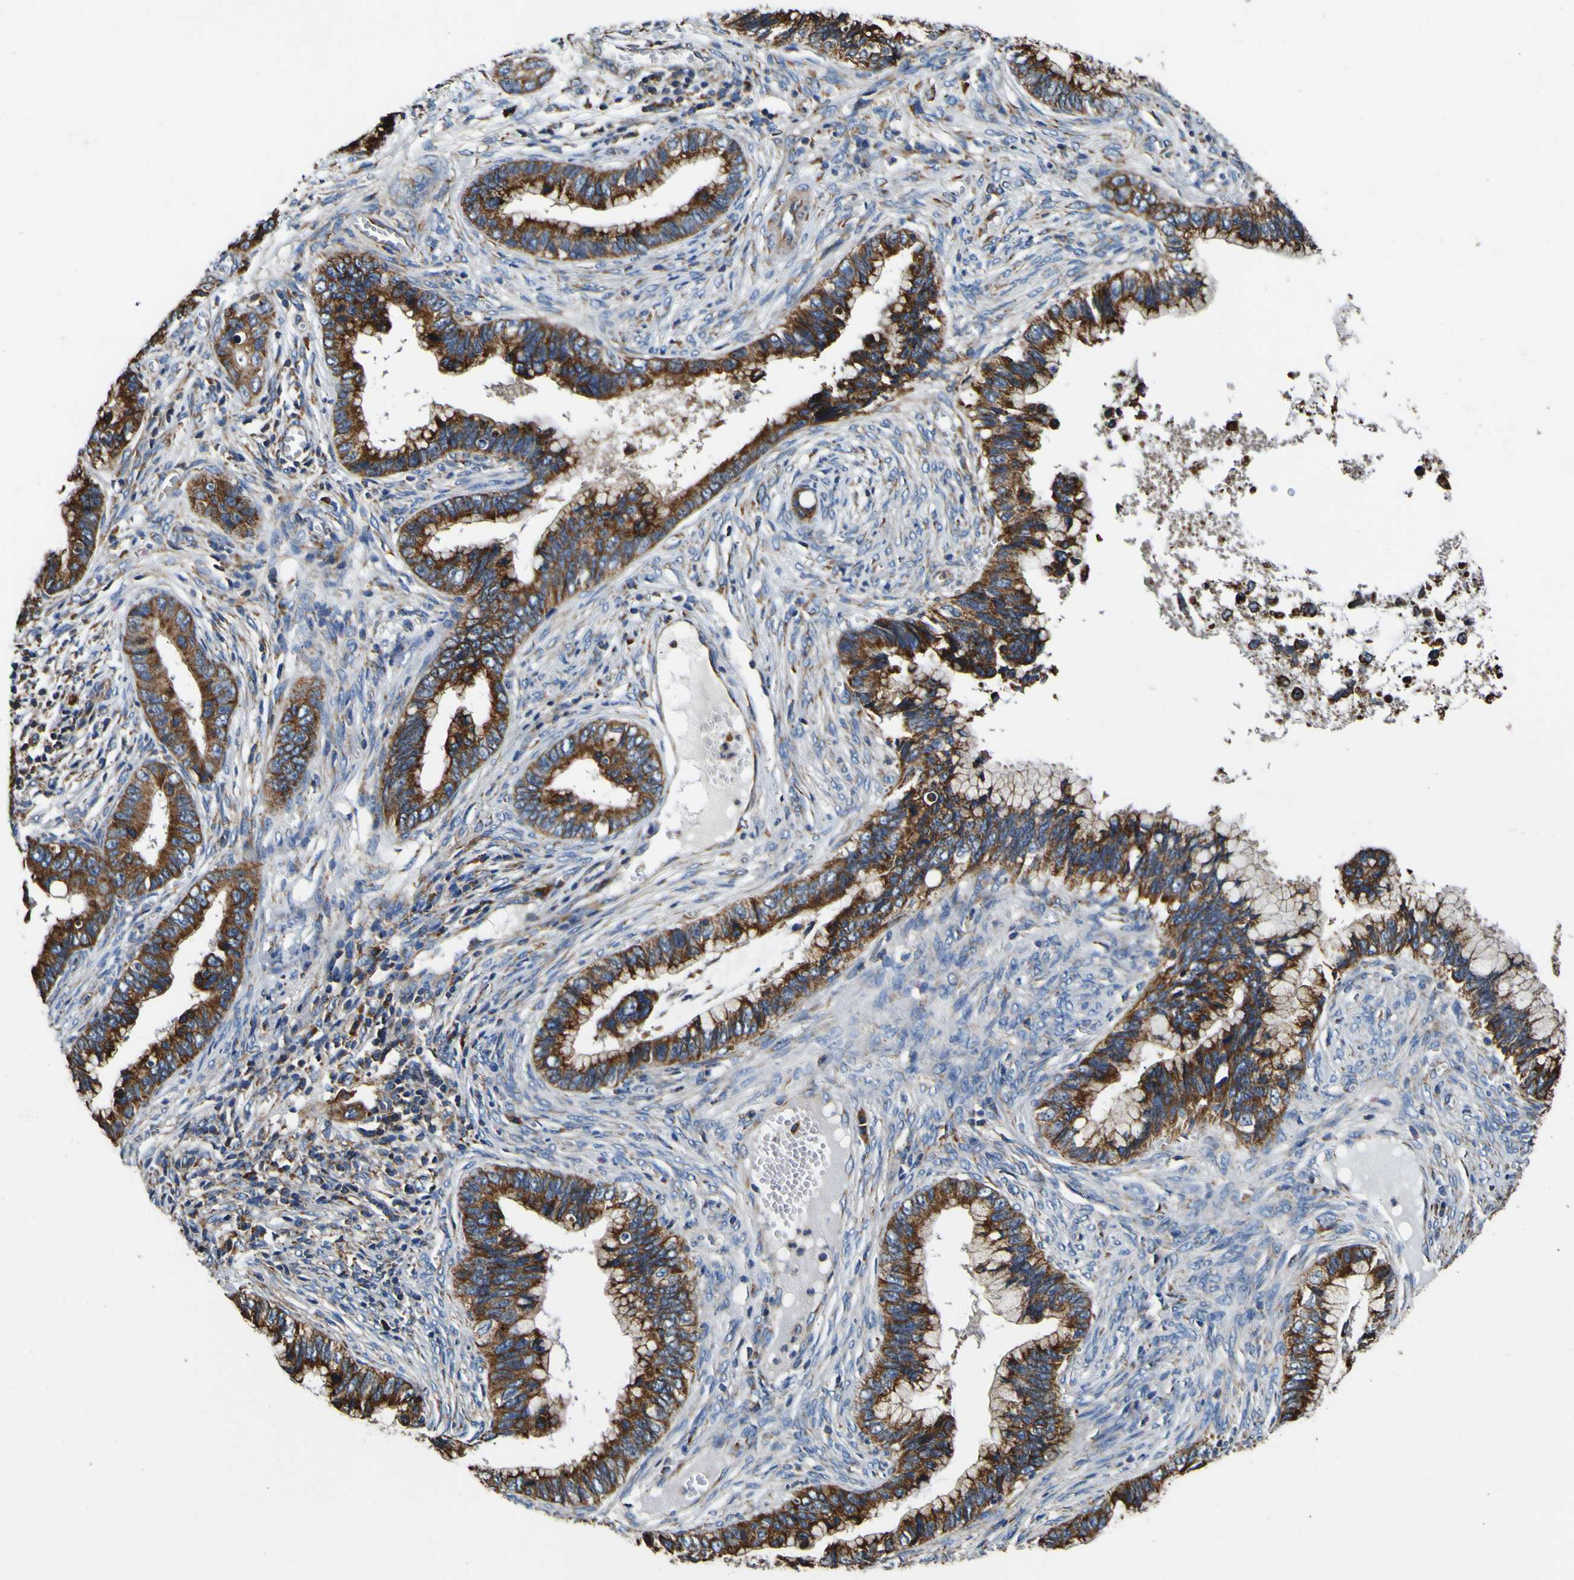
{"staining": {"intensity": "strong", "quantity": ">75%", "location": "cytoplasmic/membranous"}, "tissue": "cervical cancer", "cell_type": "Tumor cells", "image_type": "cancer", "snomed": [{"axis": "morphology", "description": "Adenocarcinoma, NOS"}, {"axis": "topography", "description": "Cervix"}], "caption": "A high amount of strong cytoplasmic/membranous staining is identified in about >75% of tumor cells in cervical adenocarcinoma tissue. (brown staining indicates protein expression, while blue staining denotes nuclei).", "gene": "INPP5A", "patient": {"sex": "female", "age": 44}}